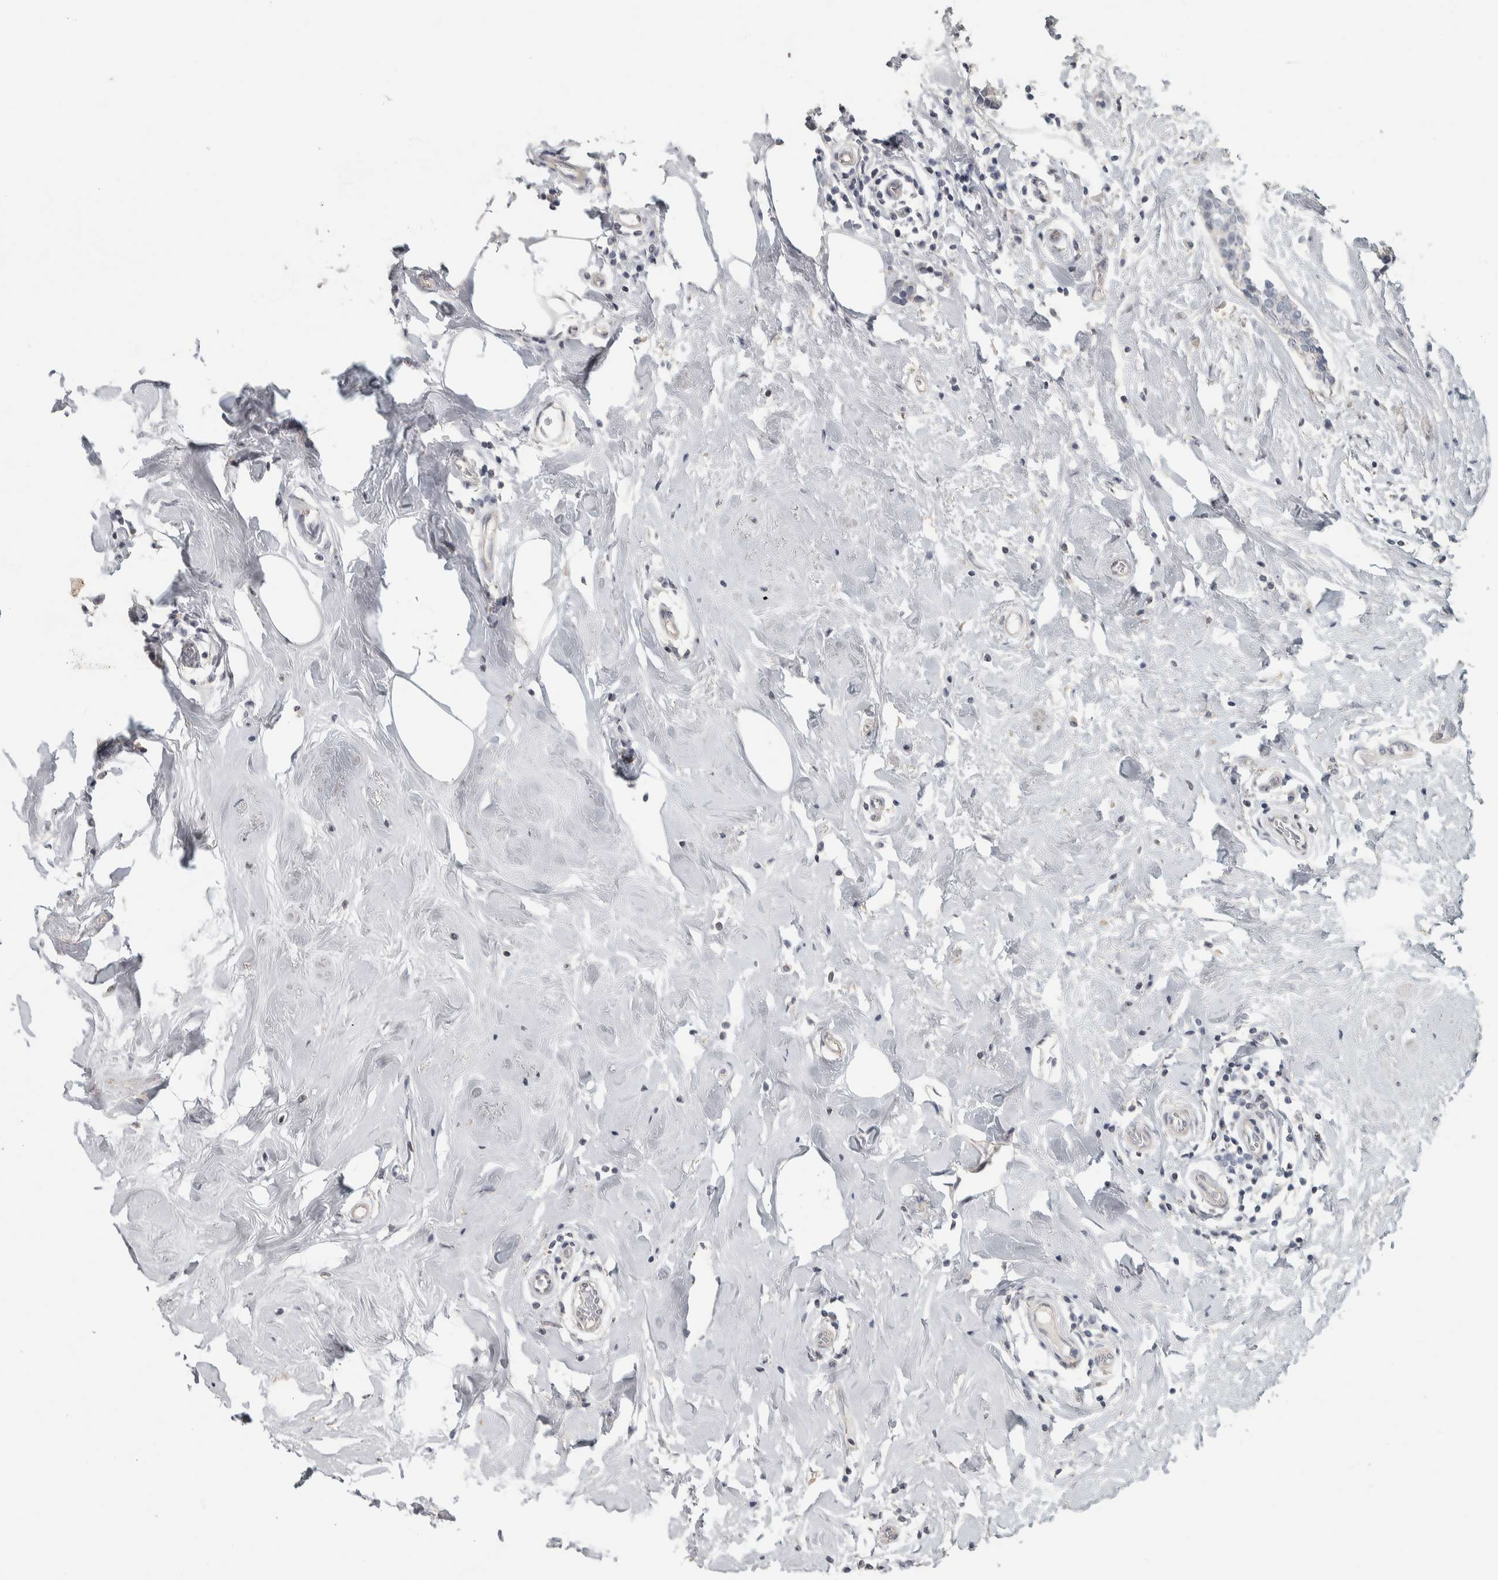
{"staining": {"intensity": "negative", "quantity": "none", "location": "none"}, "tissue": "breast cancer", "cell_type": "Tumor cells", "image_type": "cancer", "snomed": [{"axis": "morphology", "description": "Duct carcinoma"}, {"axis": "topography", "description": "Breast"}], "caption": "The histopathology image exhibits no staining of tumor cells in breast infiltrating ductal carcinoma.", "gene": "DCAF10", "patient": {"sex": "female", "age": 55}}